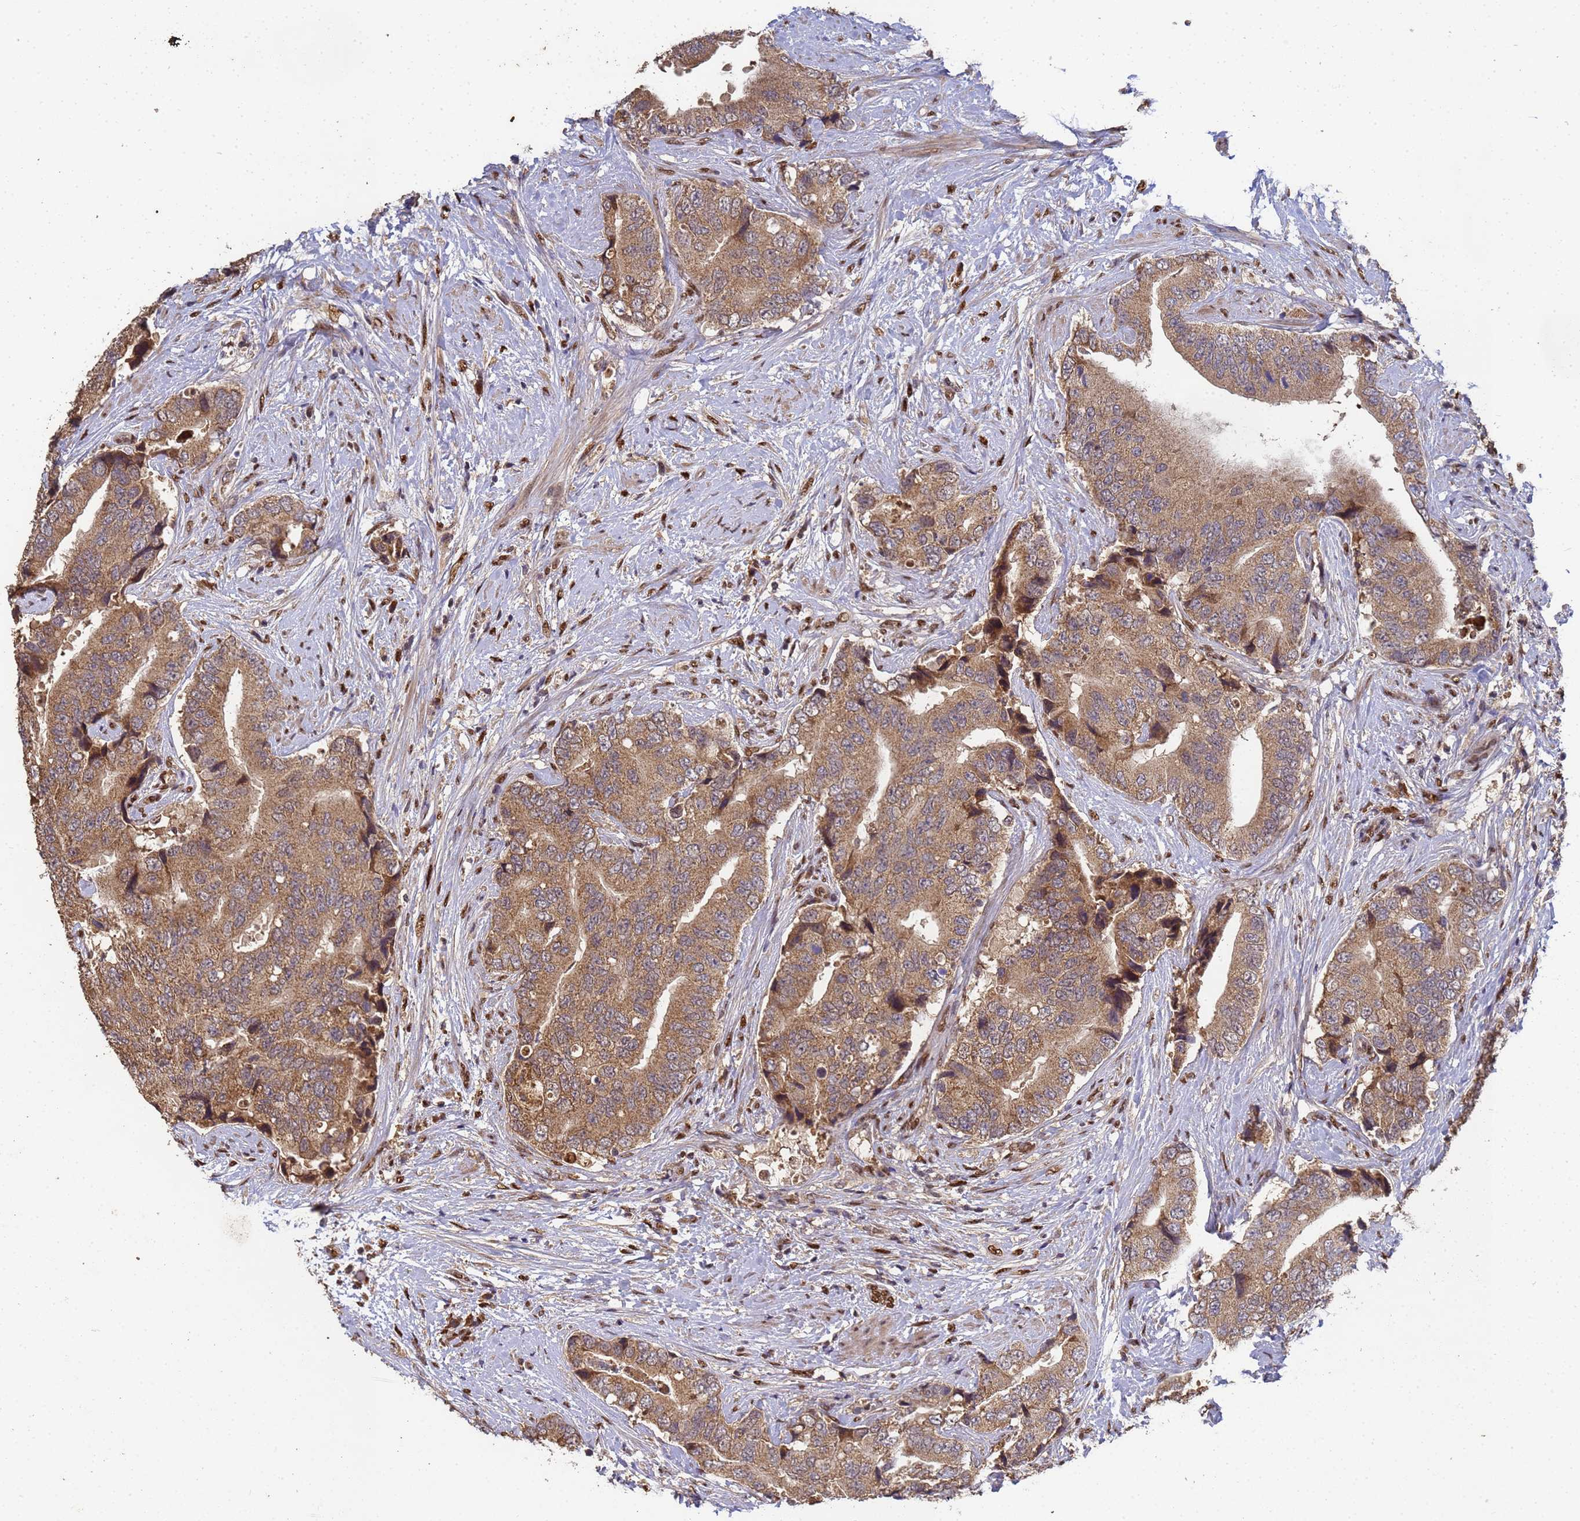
{"staining": {"intensity": "moderate", "quantity": ">75%", "location": "cytoplasmic/membranous"}, "tissue": "prostate cancer", "cell_type": "Tumor cells", "image_type": "cancer", "snomed": [{"axis": "morphology", "description": "Adenocarcinoma, High grade"}, {"axis": "topography", "description": "Prostate"}], "caption": "DAB immunohistochemical staining of human prostate adenocarcinoma (high-grade) demonstrates moderate cytoplasmic/membranous protein positivity in approximately >75% of tumor cells. The staining was performed using DAB (3,3'-diaminobenzidine) to visualize the protein expression in brown, while the nuclei were stained in blue with hematoxylin (Magnification: 20x).", "gene": "SECISBP2", "patient": {"sex": "male", "age": 70}}